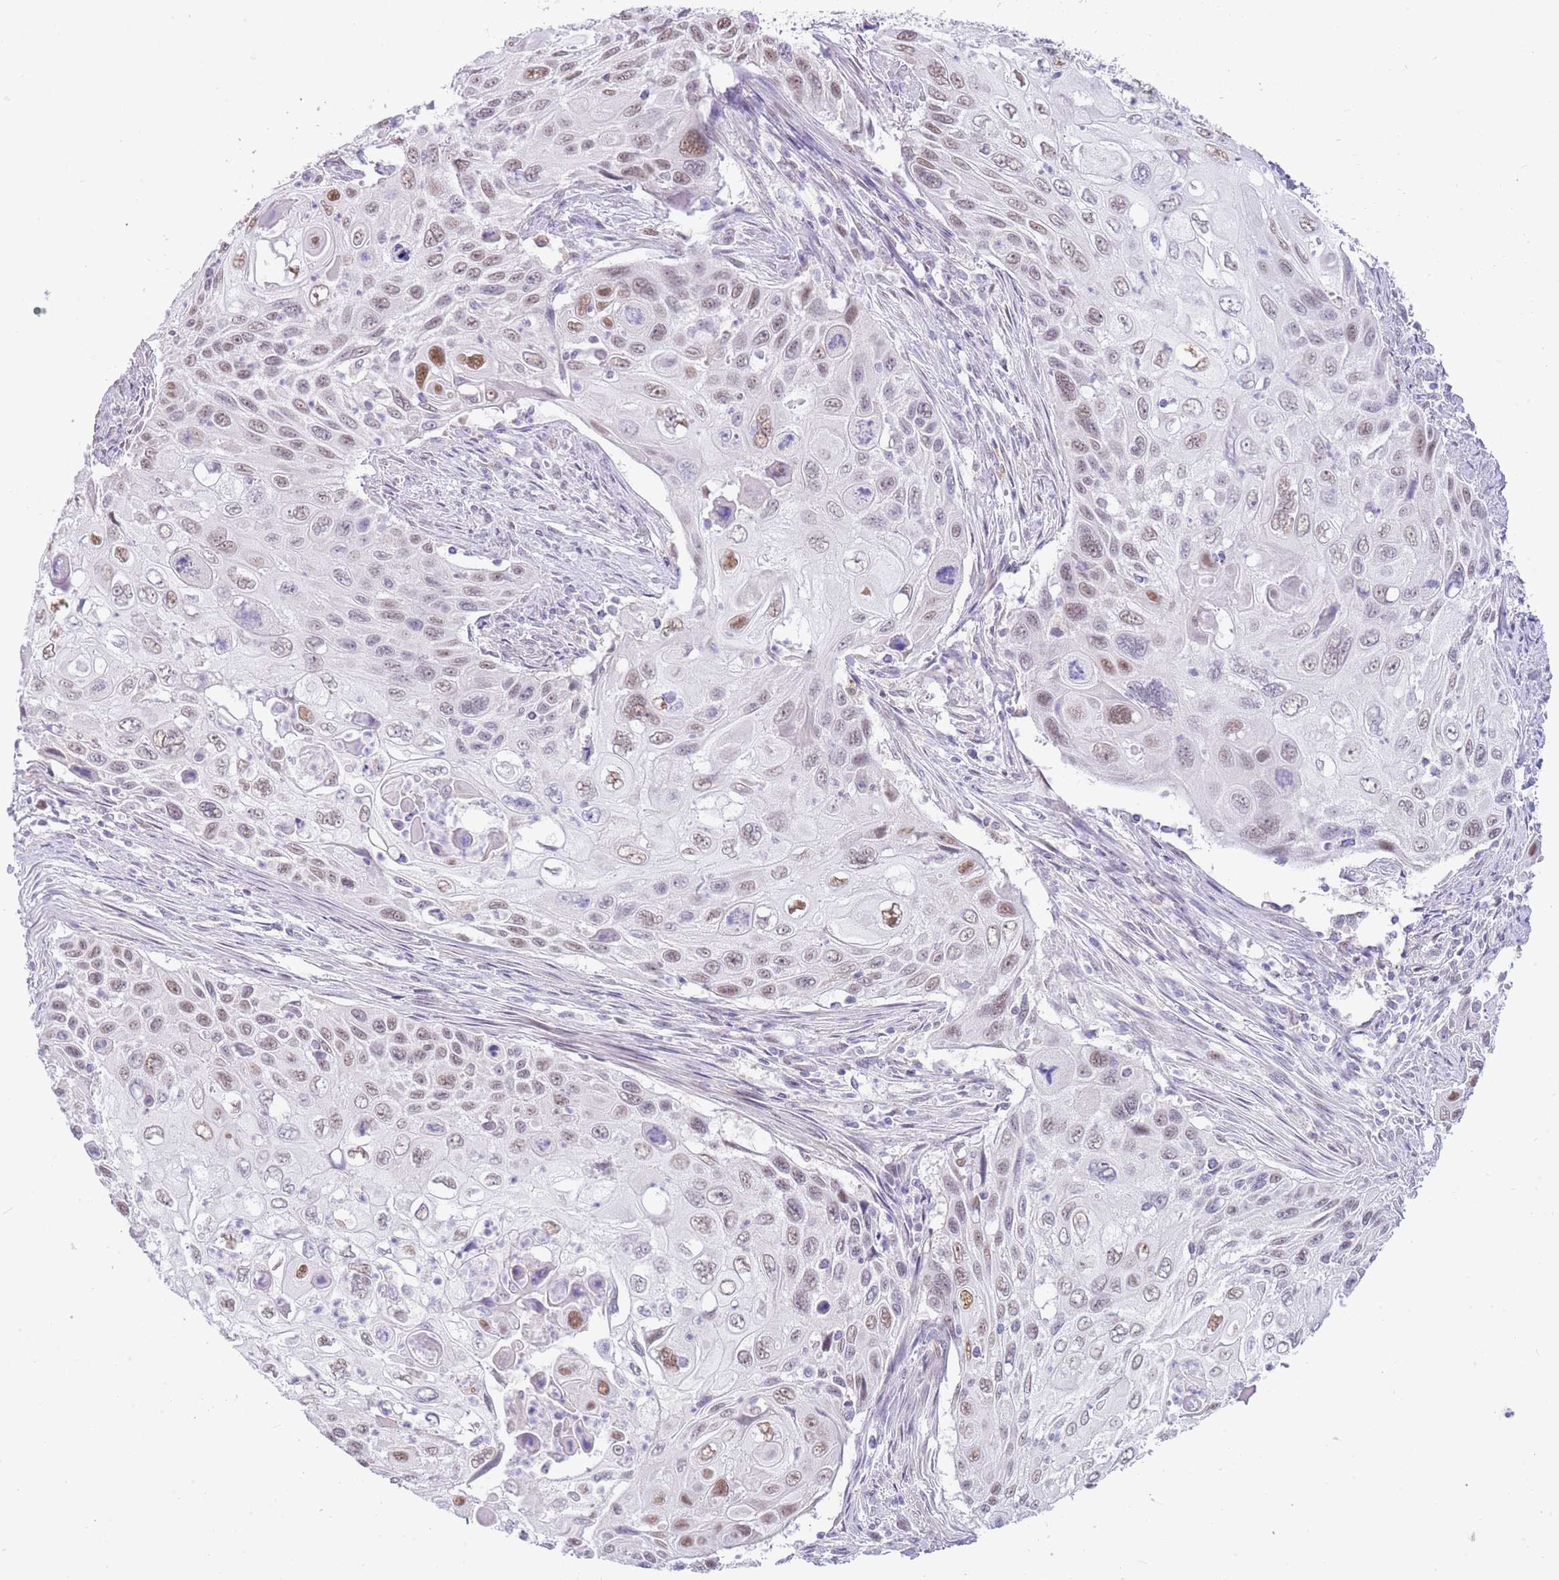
{"staining": {"intensity": "moderate", "quantity": "<25%", "location": "nuclear"}, "tissue": "cervical cancer", "cell_type": "Tumor cells", "image_type": "cancer", "snomed": [{"axis": "morphology", "description": "Squamous cell carcinoma, NOS"}, {"axis": "topography", "description": "Cervix"}], "caption": "Moderate nuclear positivity is present in about <25% of tumor cells in squamous cell carcinoma (cervical).", "gene": "PPP1R17", "patient": {"sex": "female", "age": 70}}